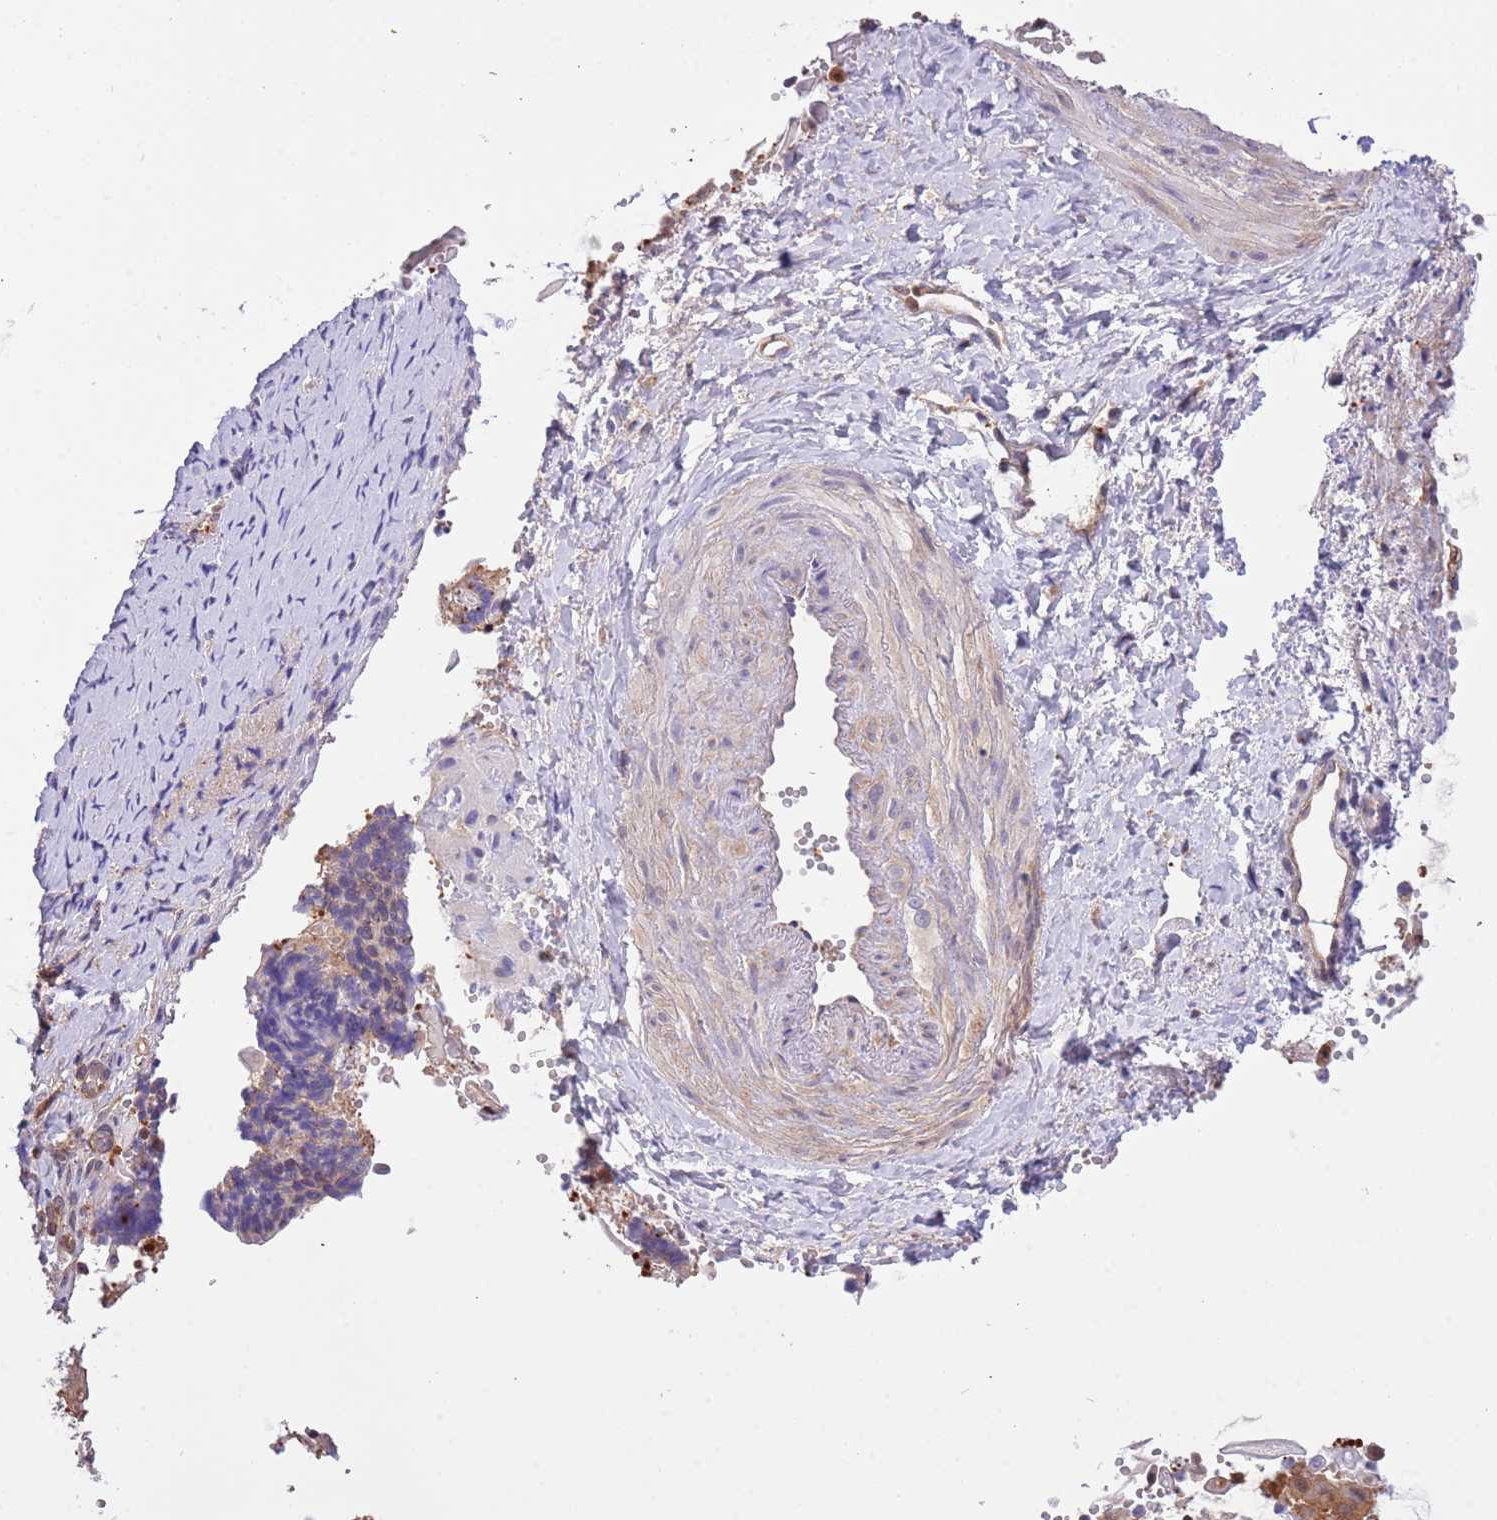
{"staining": {"intensity": "strong", "quantity": ">75%", "location": "cytoplasmic/membranous"}, "tissue": "cervical cancer", "cell_type": "Tumor cells", "image_type": "cancer", "snomed": [{"axis": "morphology", "description": "Normal tissue, NOS"}, {"axis": "morphology", "description": "Squamous cell carcinoma, NOS"}, {"axis": "topography", "description": "Cervix"}], "caption": "This photomicrograph displays cervical squamous cell carcinoma stained with immunohistochemistry (IHC) to label a protein in brown. The cytoplasmic/membranous of tumor cells show strong positivity for the protein. Nuclei are counter-stained blue.", "gene": "STIP1", "patient": {"sex": "female", "age": 39}}